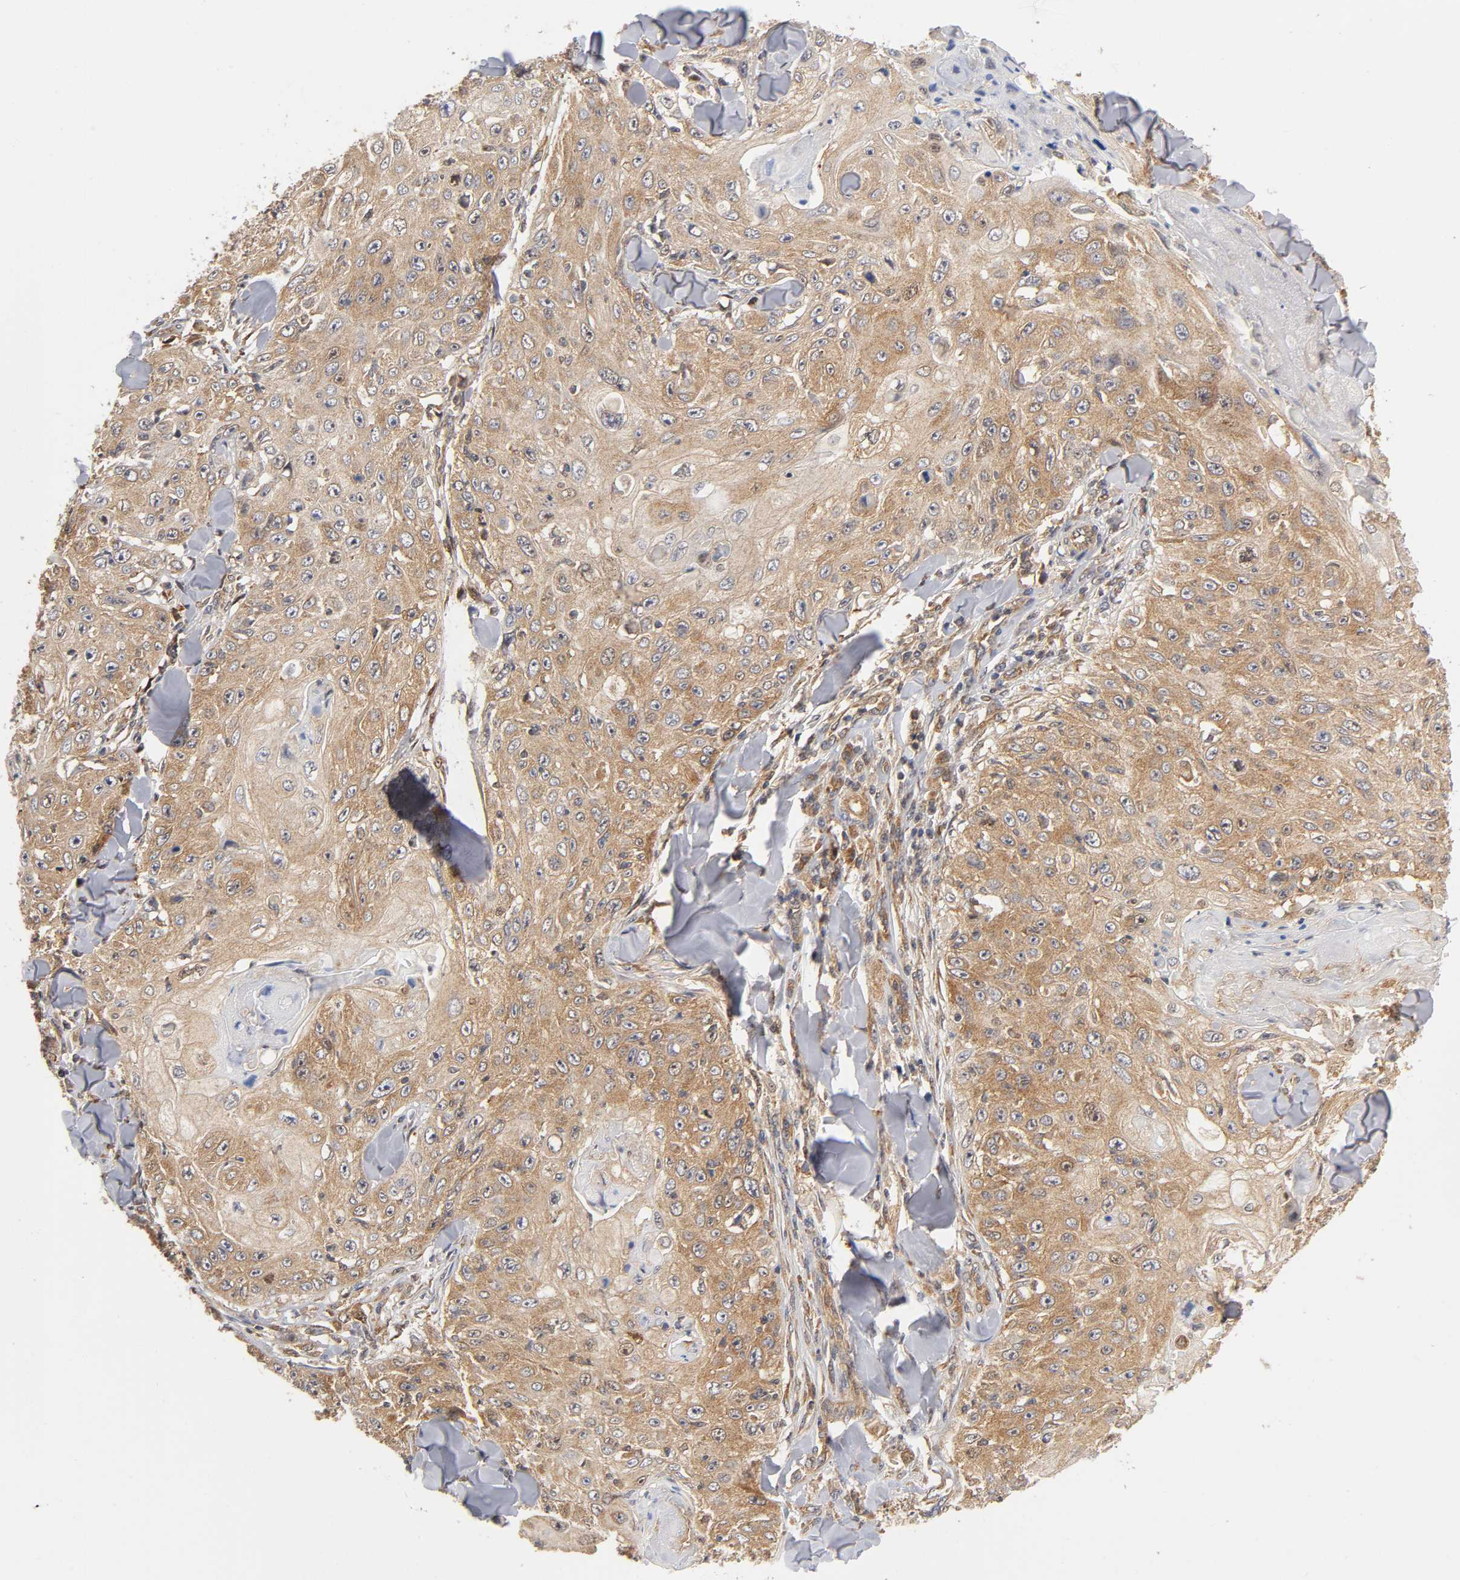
{"staining": {"intensity": "moderate", "quantity": ">75%", "location": "cytoplasmic/membranous"}, "tissue": "skin cancer", "cell_type": "Tumor cells", "image_type": "cancer", "snomed": [{"axis": "morphology", "description": "Squamous cell carcinoma, NOS"}, {"axis": "topography", "description": "Skin"}], "caption": "Immunohistochemistry (IHC) (DAB (3,3'-diaminobenzidine)) staining of human skin cancer reveals moderate cytoplasmic/membranous protein staining in about >75% of tumor cells. The staining is performed using DAB (3,3'-diaminobenzidine) brown chromogen to label protein expression. The nuclei are counter-stained blue using hematoxylin.", "gene": "PAFAH1B1", "patient": {"sex": "male", "age": 86}}